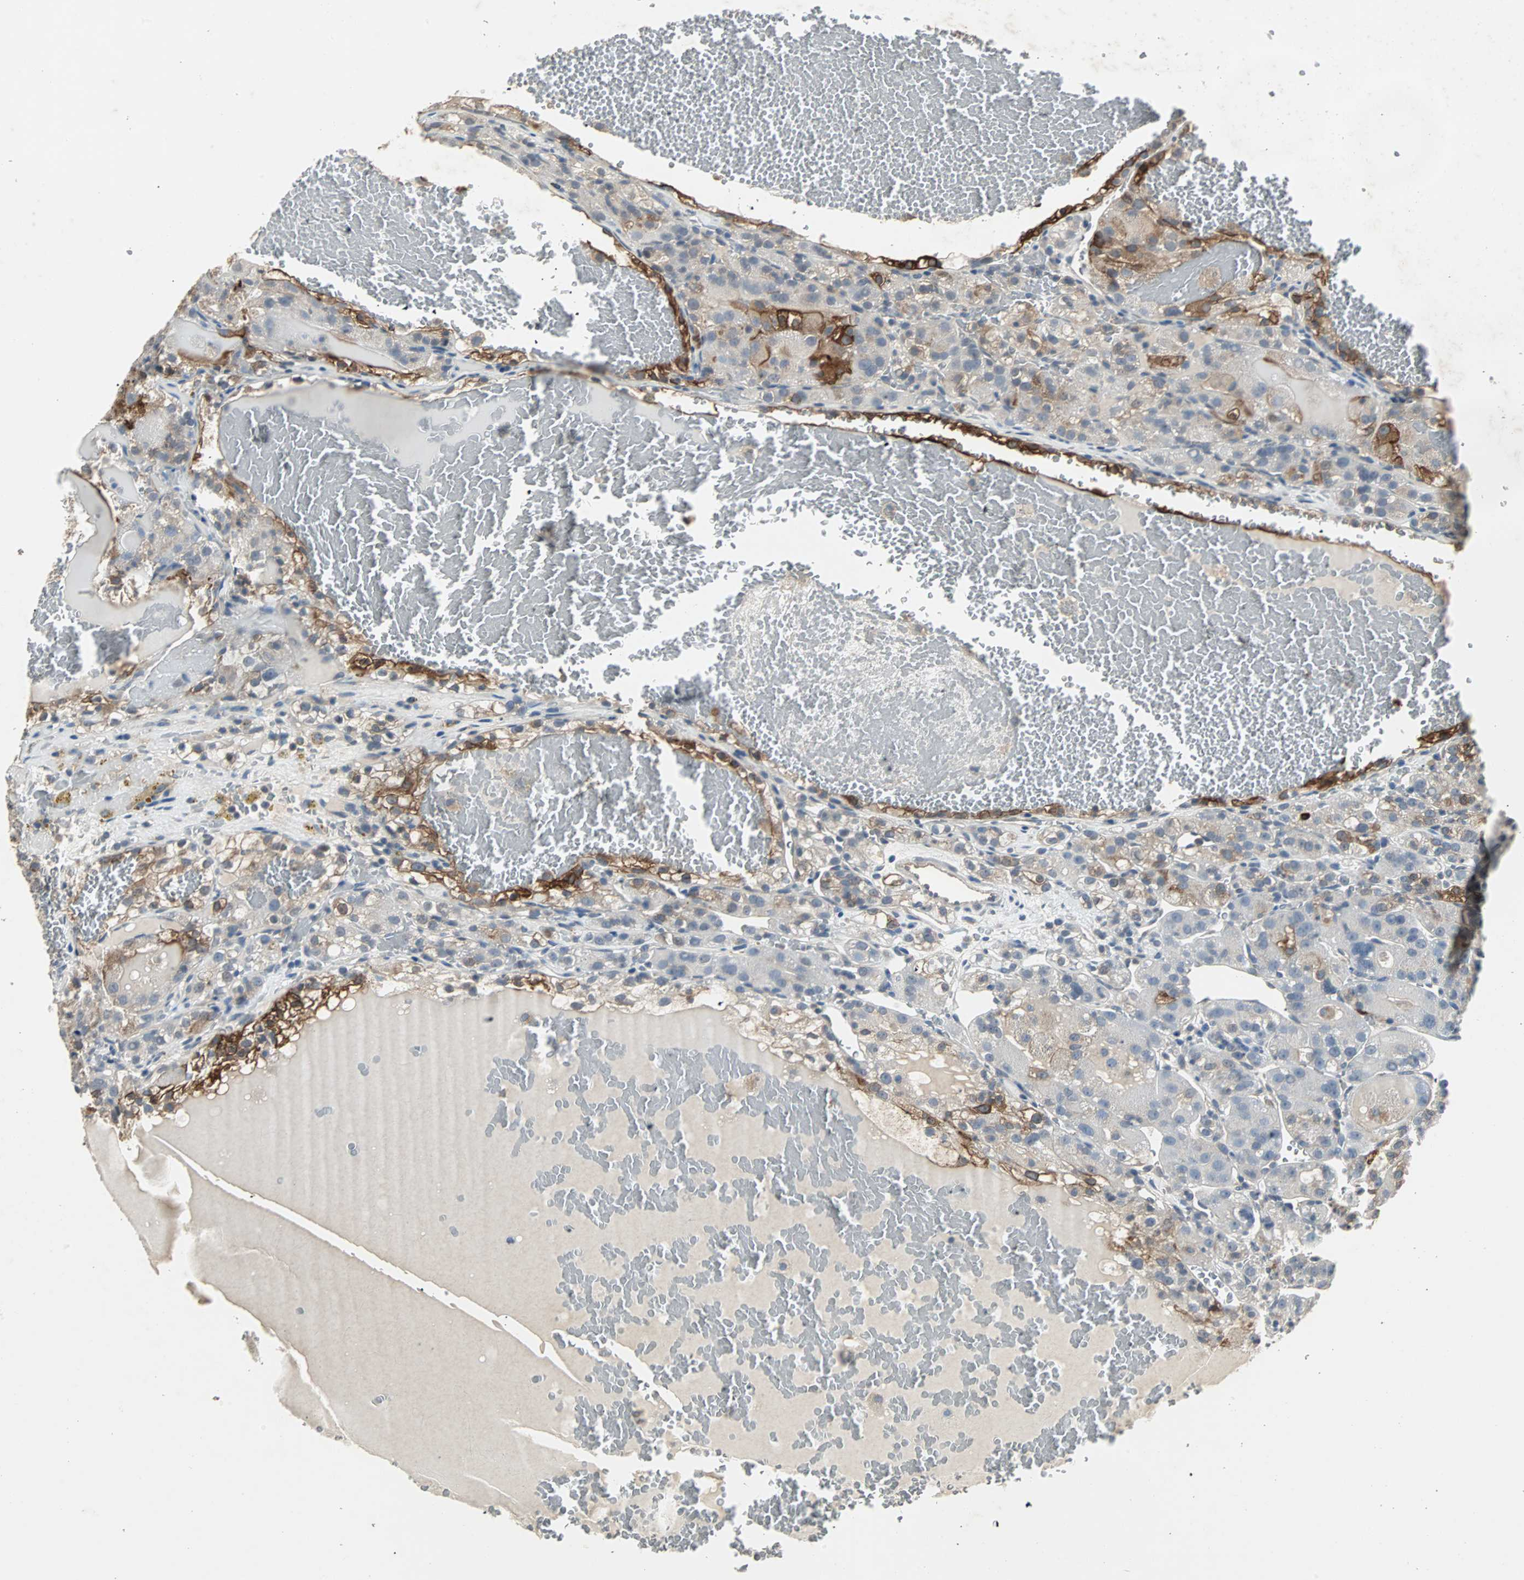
{"staining": {"intensity": "weak", "quantity": "<25%", "location": "cytoplasmic/membranous"}, "tissue": "renal cancer", "cell_type": "Tumor cells", "image_type": "cancer", "snomed": [{"axis": "morphology", "description": "Normal tissue, NOS"}, {"axis": "morphology", "description": "Adenocarcinoma, NOS"}, {"axis": "topography", "description": "Kidney"}], "caption": "Tumor cells show no significant protein staining in adenocarcinoma (renal).", "gene": "CMC2", "patient": {"sex": "male", "age": 61}}